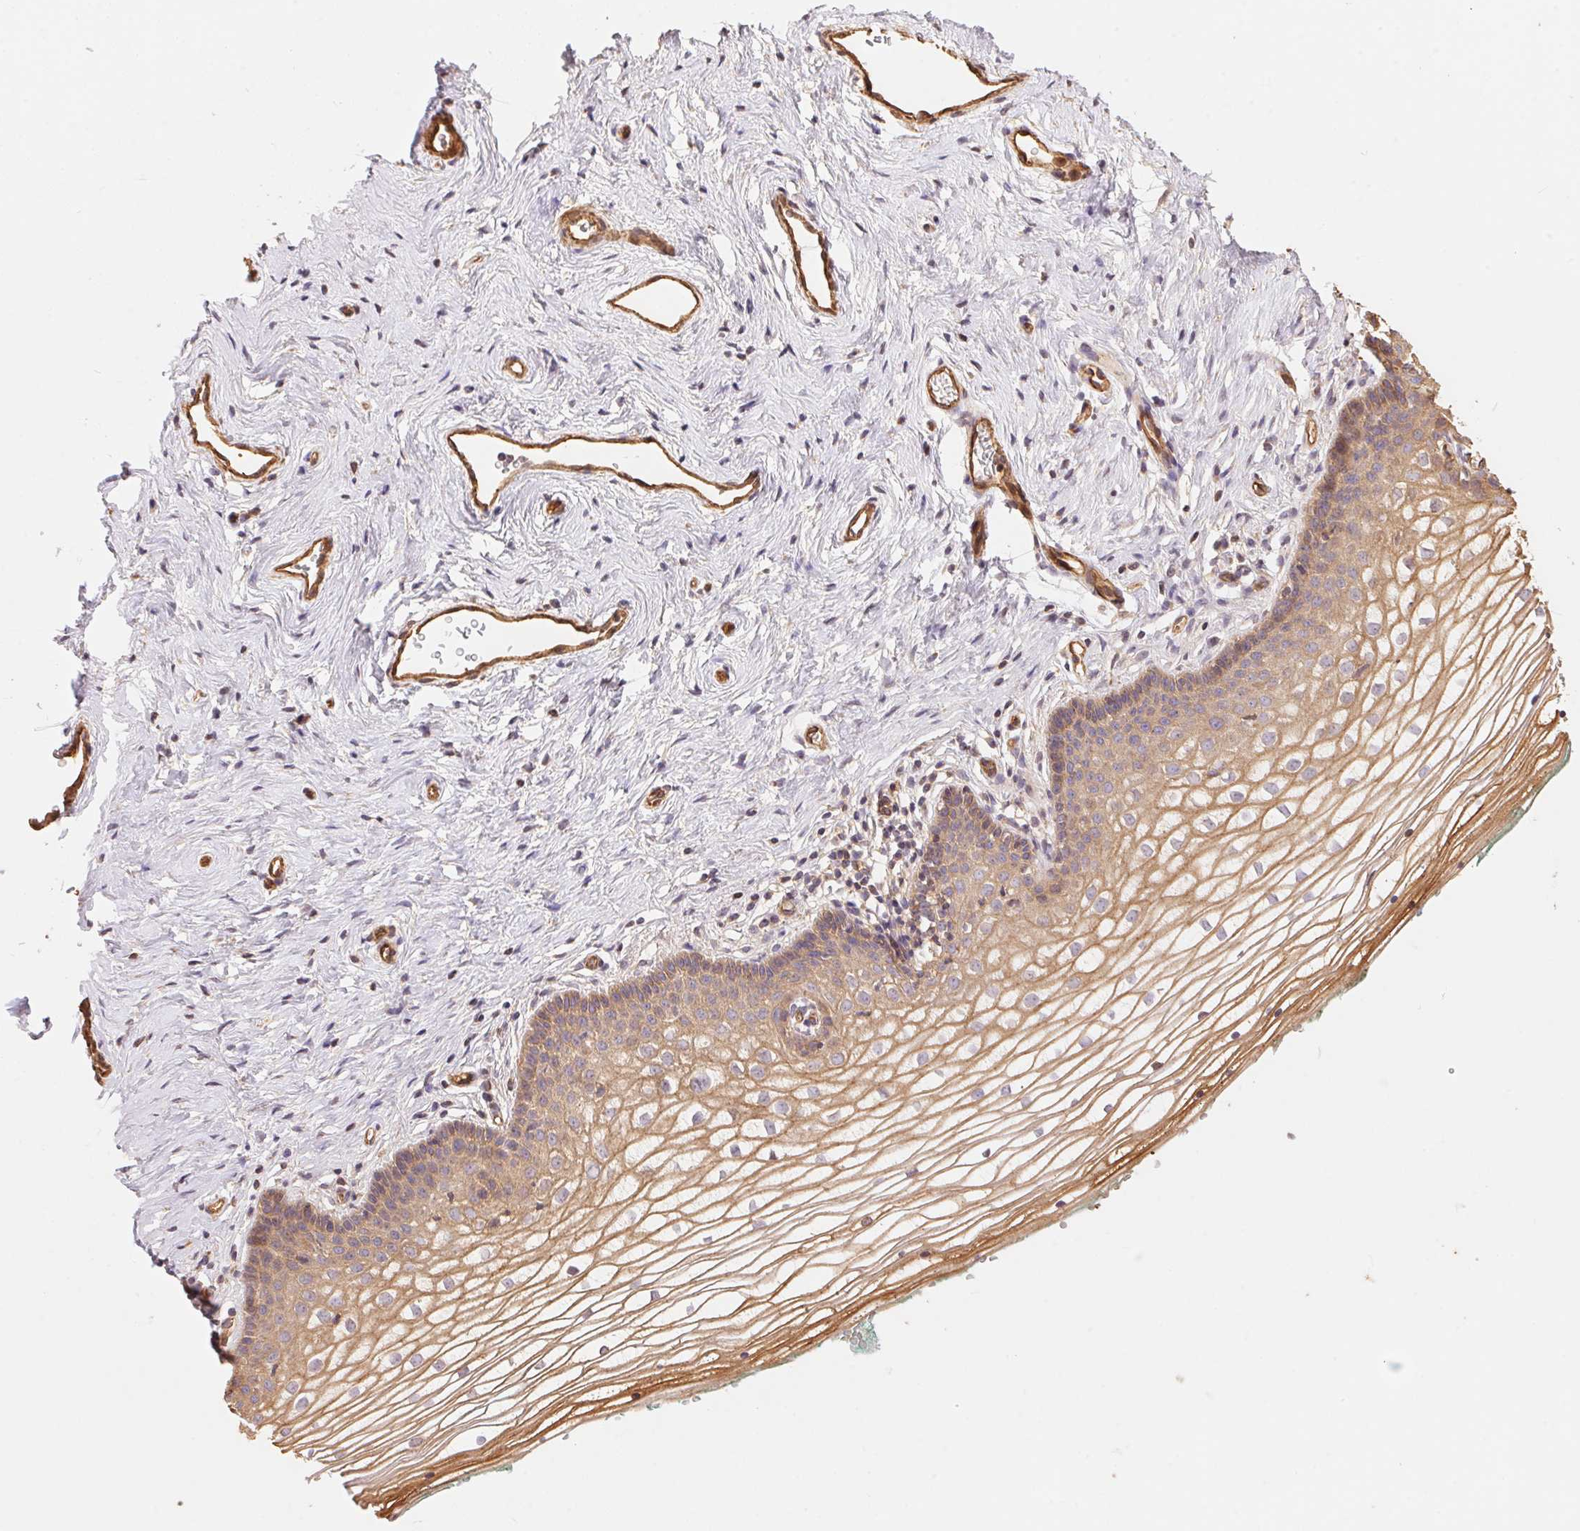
{"staining": {"intensity": "moderate", "quantity": ">75%", "location": "cytoplasmic/membranous"}, "tissue": "vagina", "cell_type": "Squamous epithelial cells", "image_type": "normal", "snomed": [{"axis": "morphology", "description": "Normal tissue, NOS"}, {"axis": "topography", "description": "Vagina"}], "caption": "The immunohistochemical stain shows moderate cytoplasmic/membranous positivity in squamous epithelial cells of normal vagina.", "gene": "FRAS1", "patient": {"sex": "female", "age": 36}}